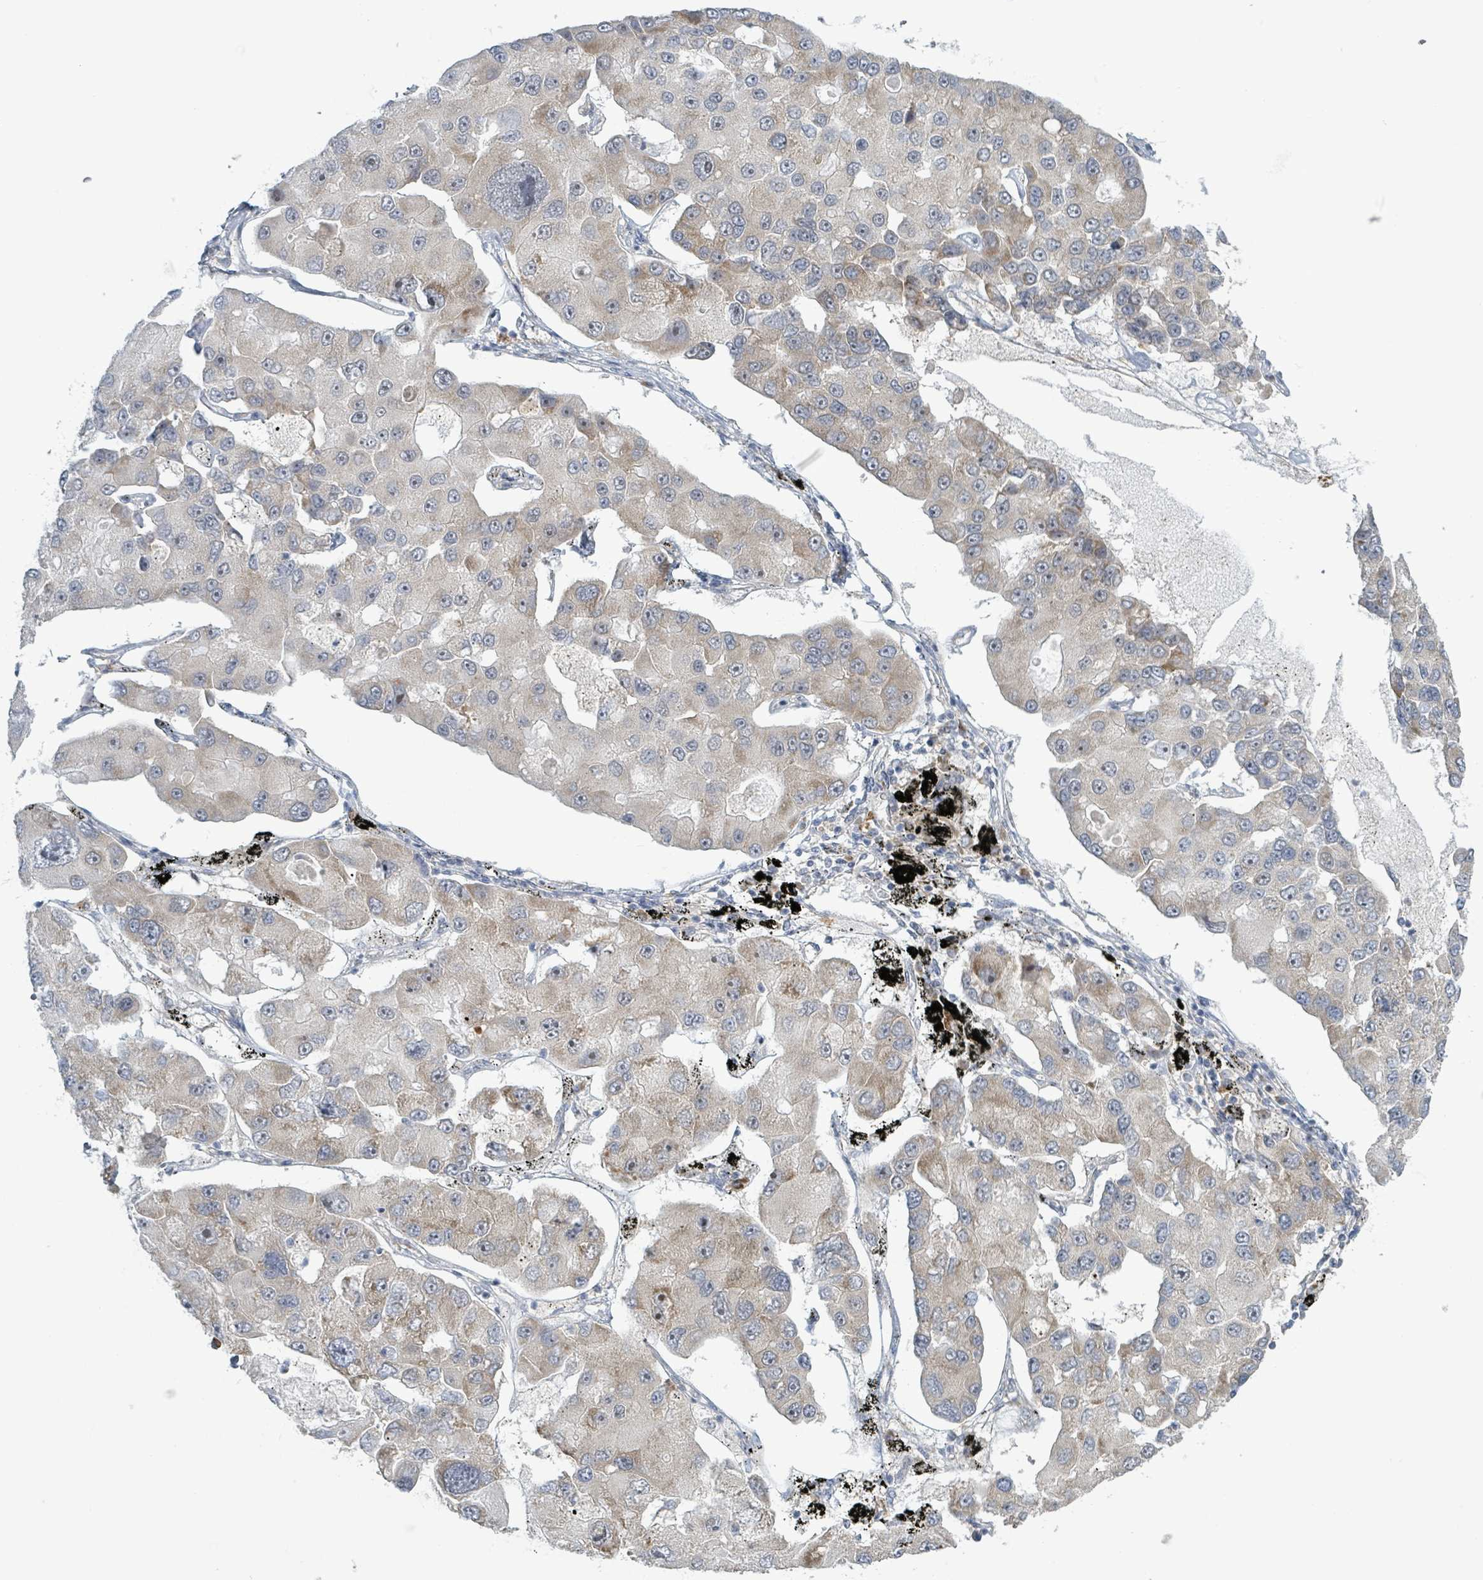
{"staining": {"intensity": "weak", "quantity": "<25%", "location": "cytoplasmic/membranous"}, "tissue": "lung cancer", "cell_type": "Tumor cells", "image_type": "cancer", "snomed": [{"axis": "morphology", "description": "Adenocarcinoma, NOS"}, {"axis": "topography", "description": "Lung"}], "caption": "Tumor cells are negative for brown protein staining in lung cancer.", "gene": "RPL32", "patient": {"sex": "female", "age": 54}}